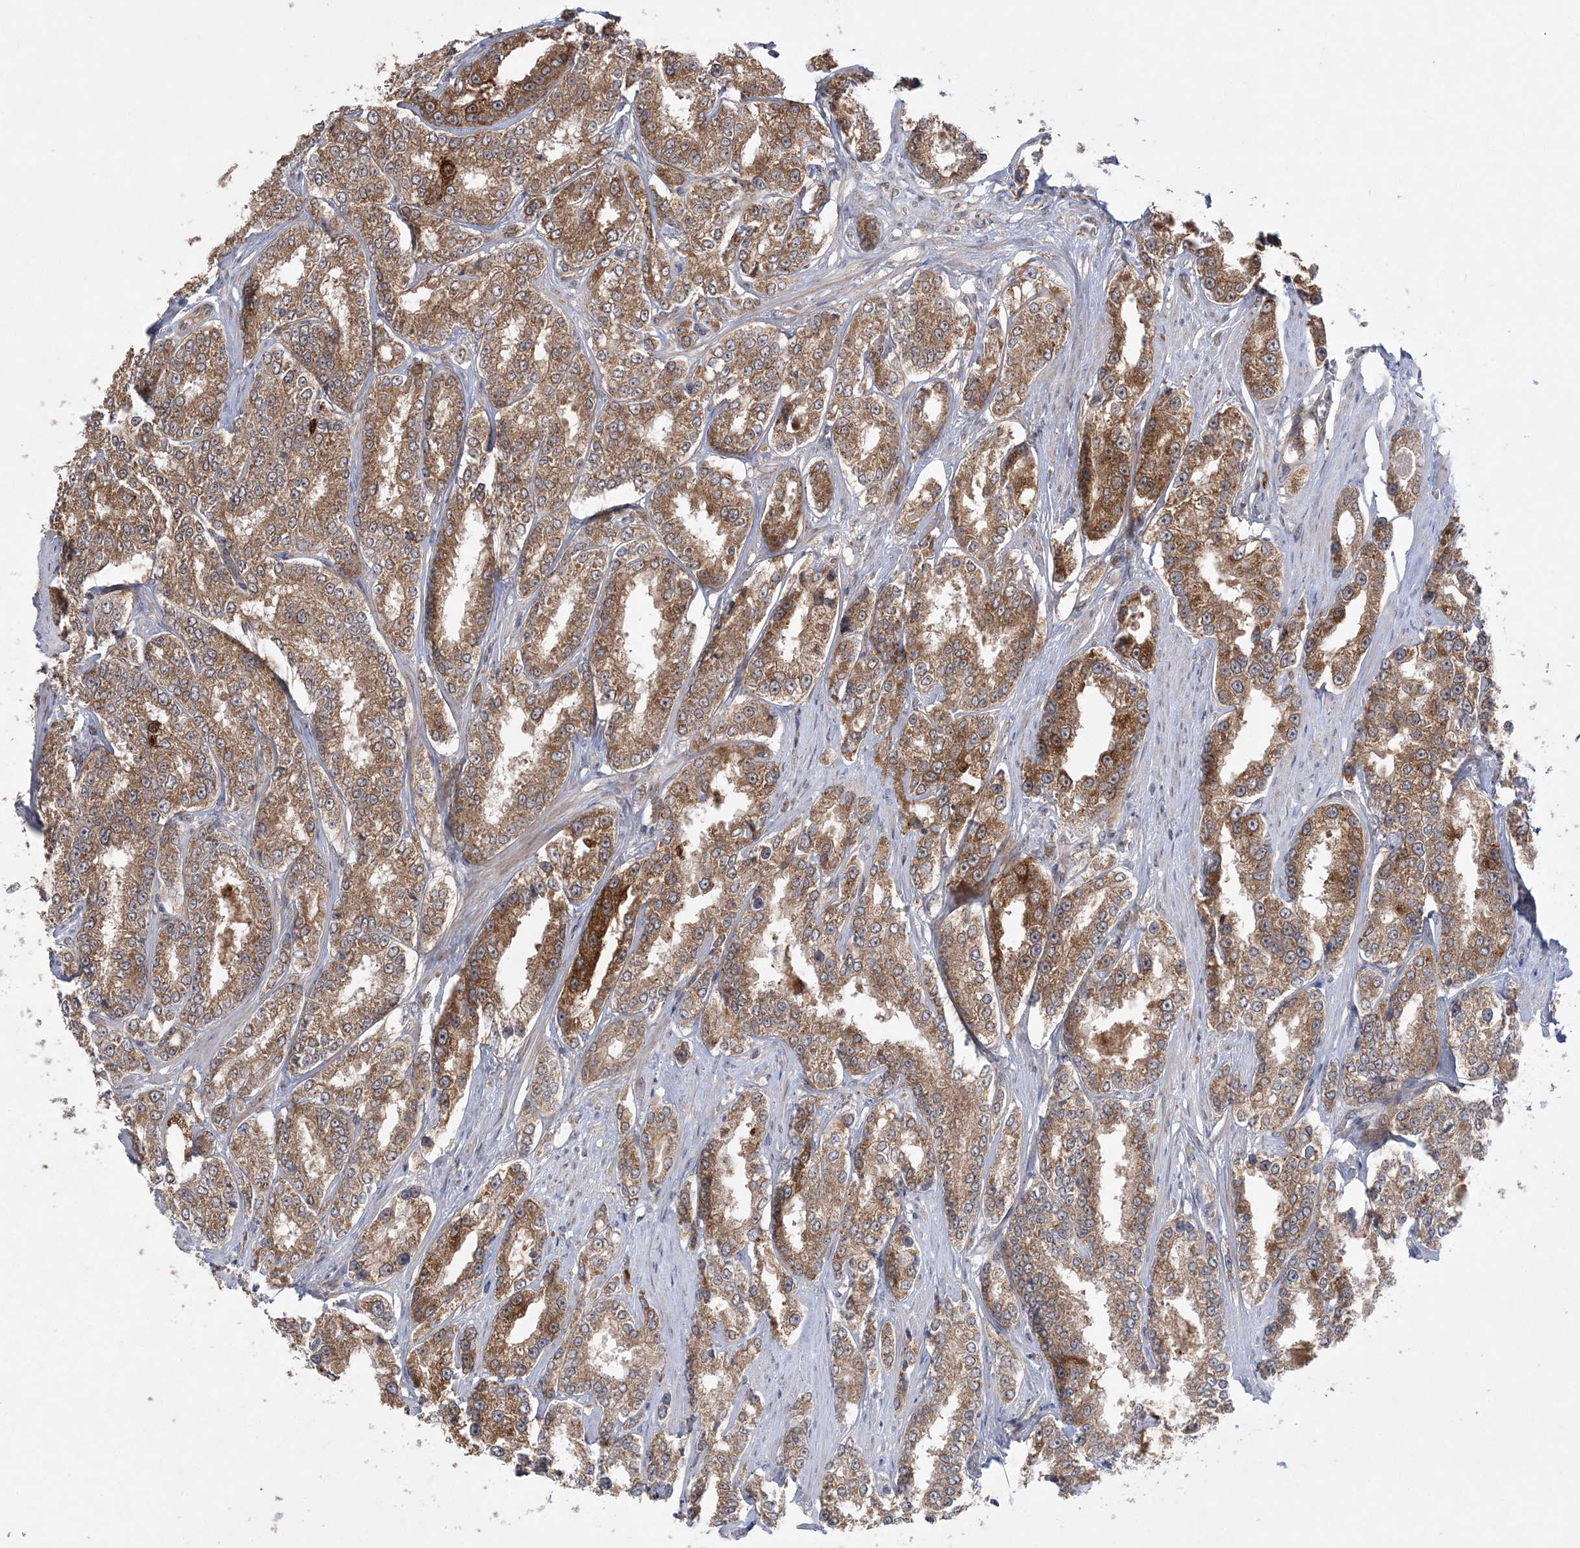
{"staining": {"intensity": "moderate", "quantity": ">75%", "location": "cytoplasmic/membranous"}, "tissue": "prostate cancer", "cell_type": "Tumor cells", "image_type": "cancer", "snomed": [{"axis": "morphology", "description": "Normal tissue, NOS"}, {"axis": "morphology", "description": "Adenocarcinoma, High grade"}, {"axis": "topography", "description": "Prostate"}], "caption": "Moderate cytoplasmic/membranous protein staining is seen in about >75% of tumor cells in prostate cancer.", "gene": "MMADHC", "patient": {"sex": "male", "age": 83}}